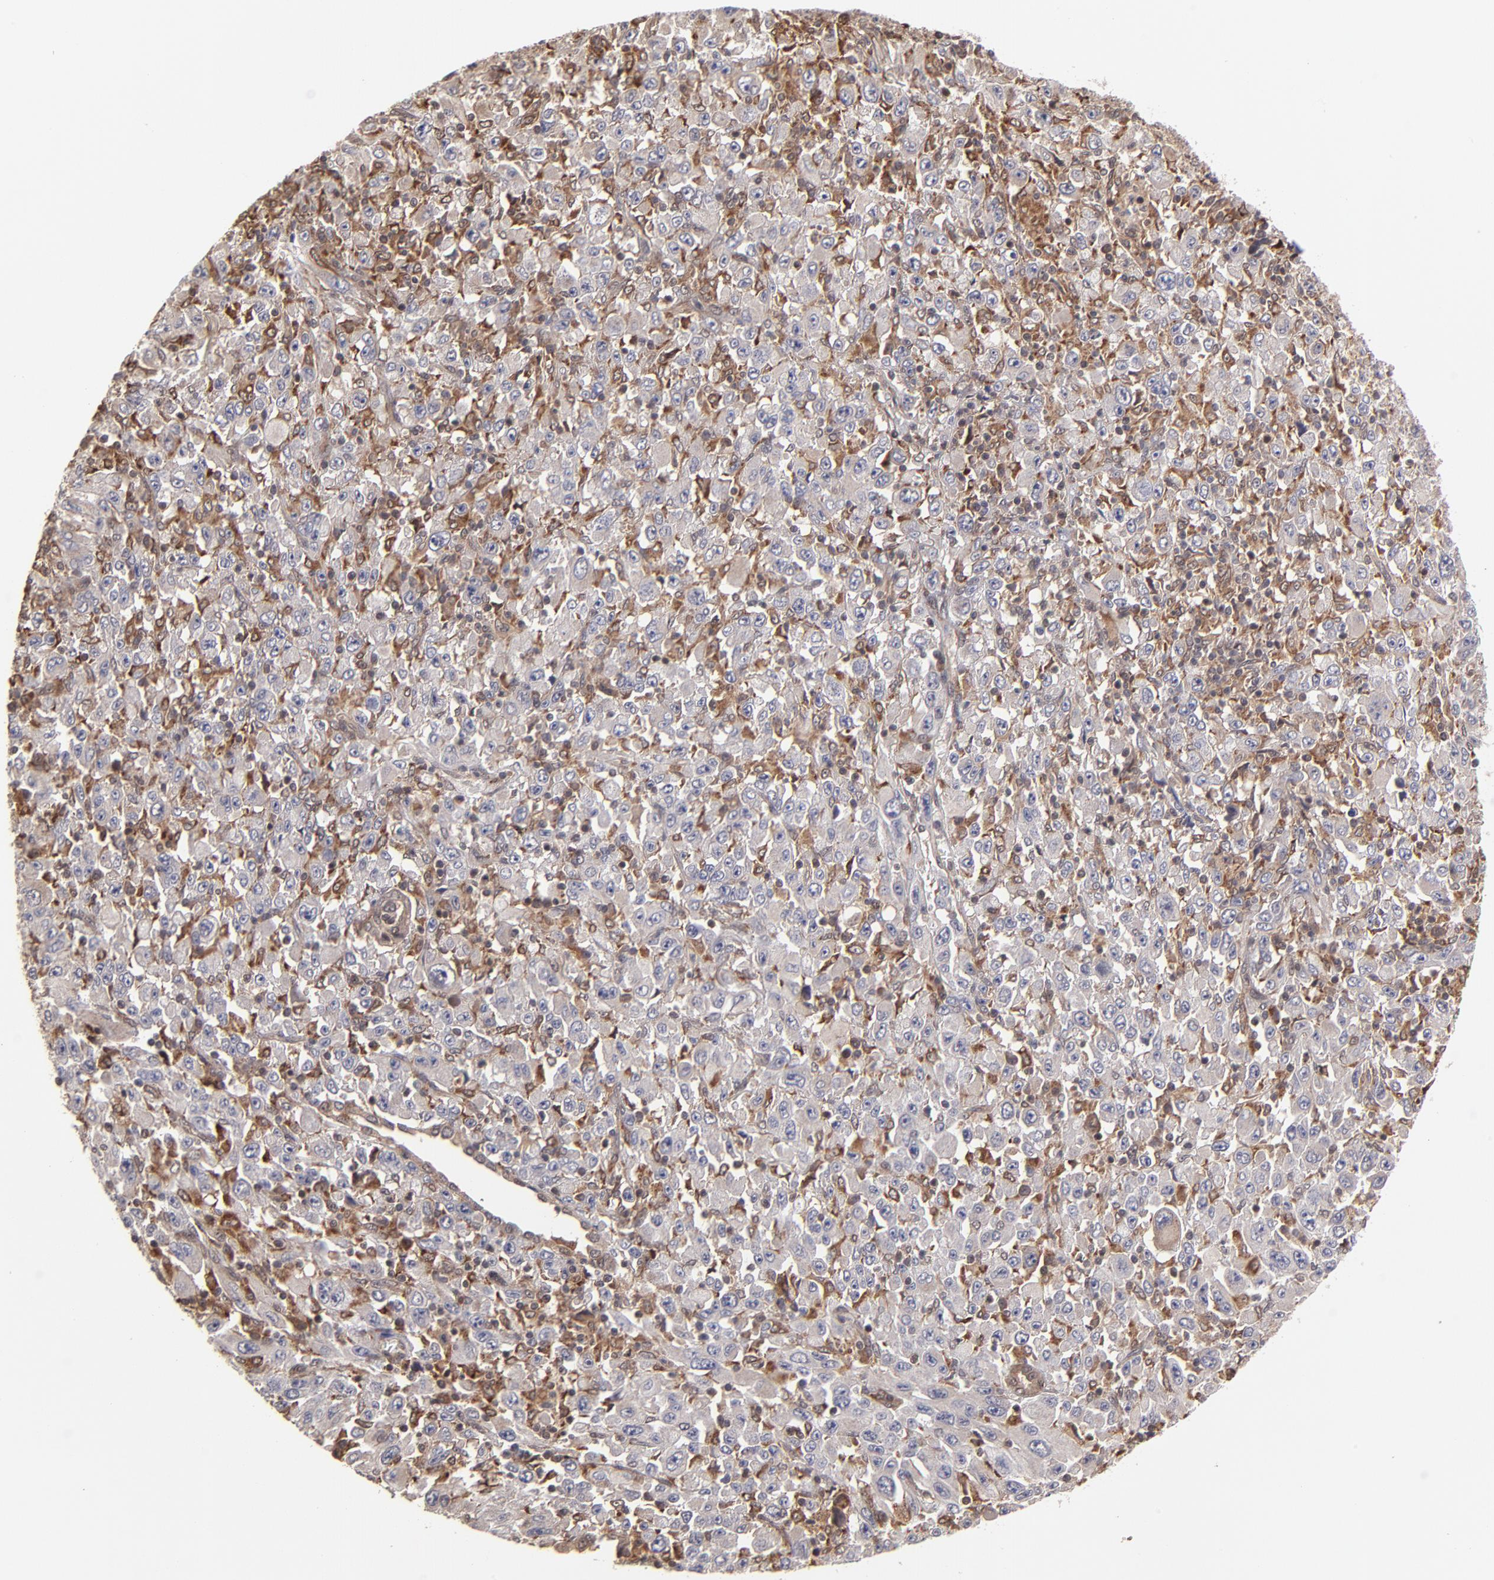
{"staining": {"intensity": "moderate", "quantity": "<25%", "location": "cytoplasmic/membranous"}, "tissue": "melanoma", "cell_type": "Tumor cells", "image_type": "cancer", "snomed": [{"axis": "morphology", "description": "Malignant melanoma, Metastatic site"}, {"axis": "topography", "description": "Skin"}], "caption": "A brown stain highlights moderate cytoplasmic/membranous staining of a protein in human malignant melanoma (metastatic site) tumor cells. (IHC, brightfield microscopy, high magnification).", "gene": "UBE2L6", "patient": {"sex": "female", "age": 56}}